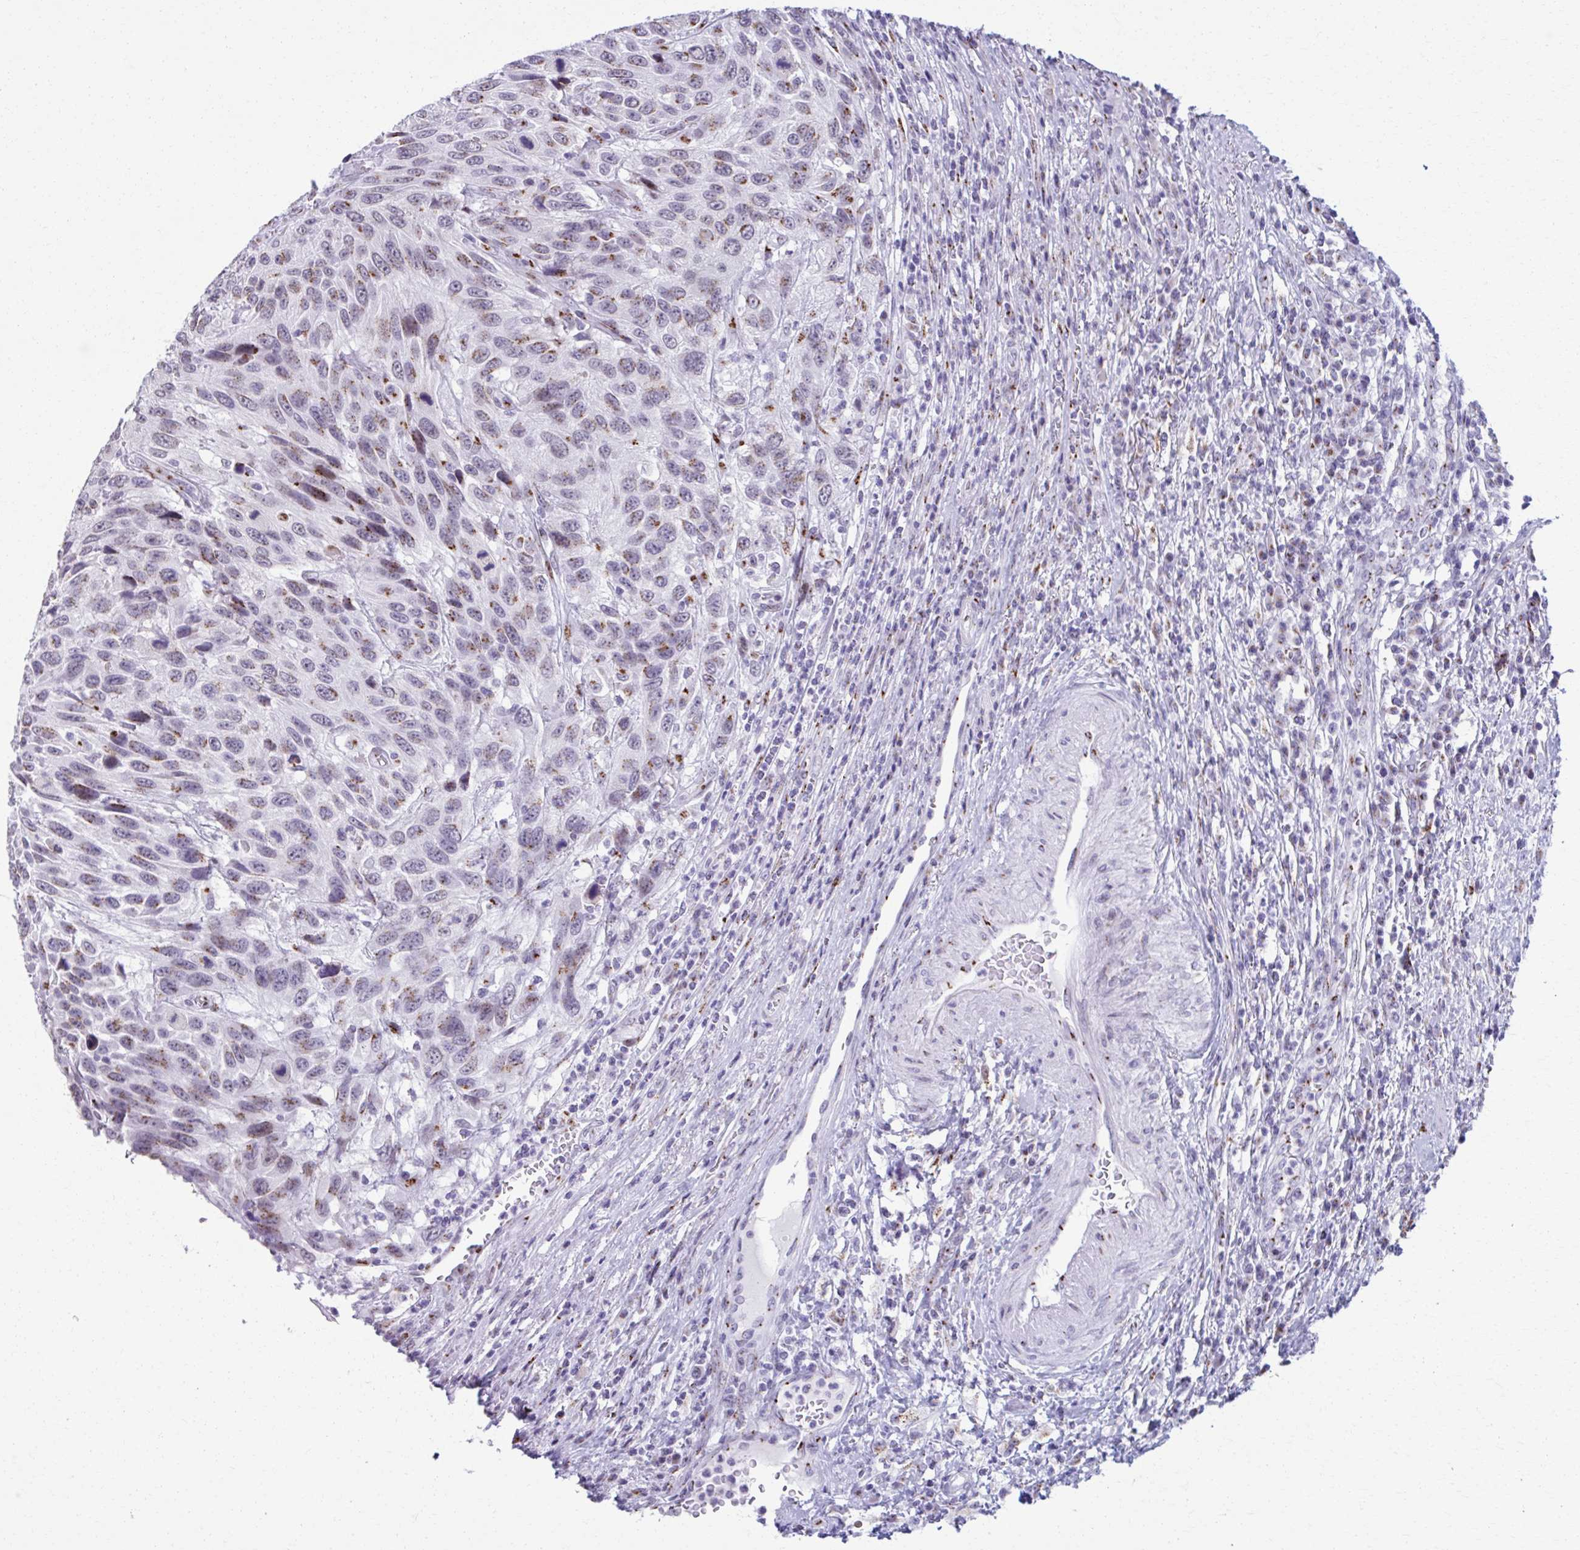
{"staining": {"intensity": "moderate", "quantity": "25%-75%", "location": "cytoplasmic/membranous"}, "tissue": "urothelial cancer", "cell_type": "Tumor cells", "image_type": "cancer", "snomed": [{"axis": "morphology", "description": "Urothelial carcinoma, High grade"}, {"axis": "topography", "description": "Urinary bladder"}], "caption": "Moderate cytoplasmic/membranous protein staining is identified in approximately 25%-75% of tumor cells in urothelial cancer.", "gene": "ZNF682", "patient": {"sex": "female", "age": 70}}